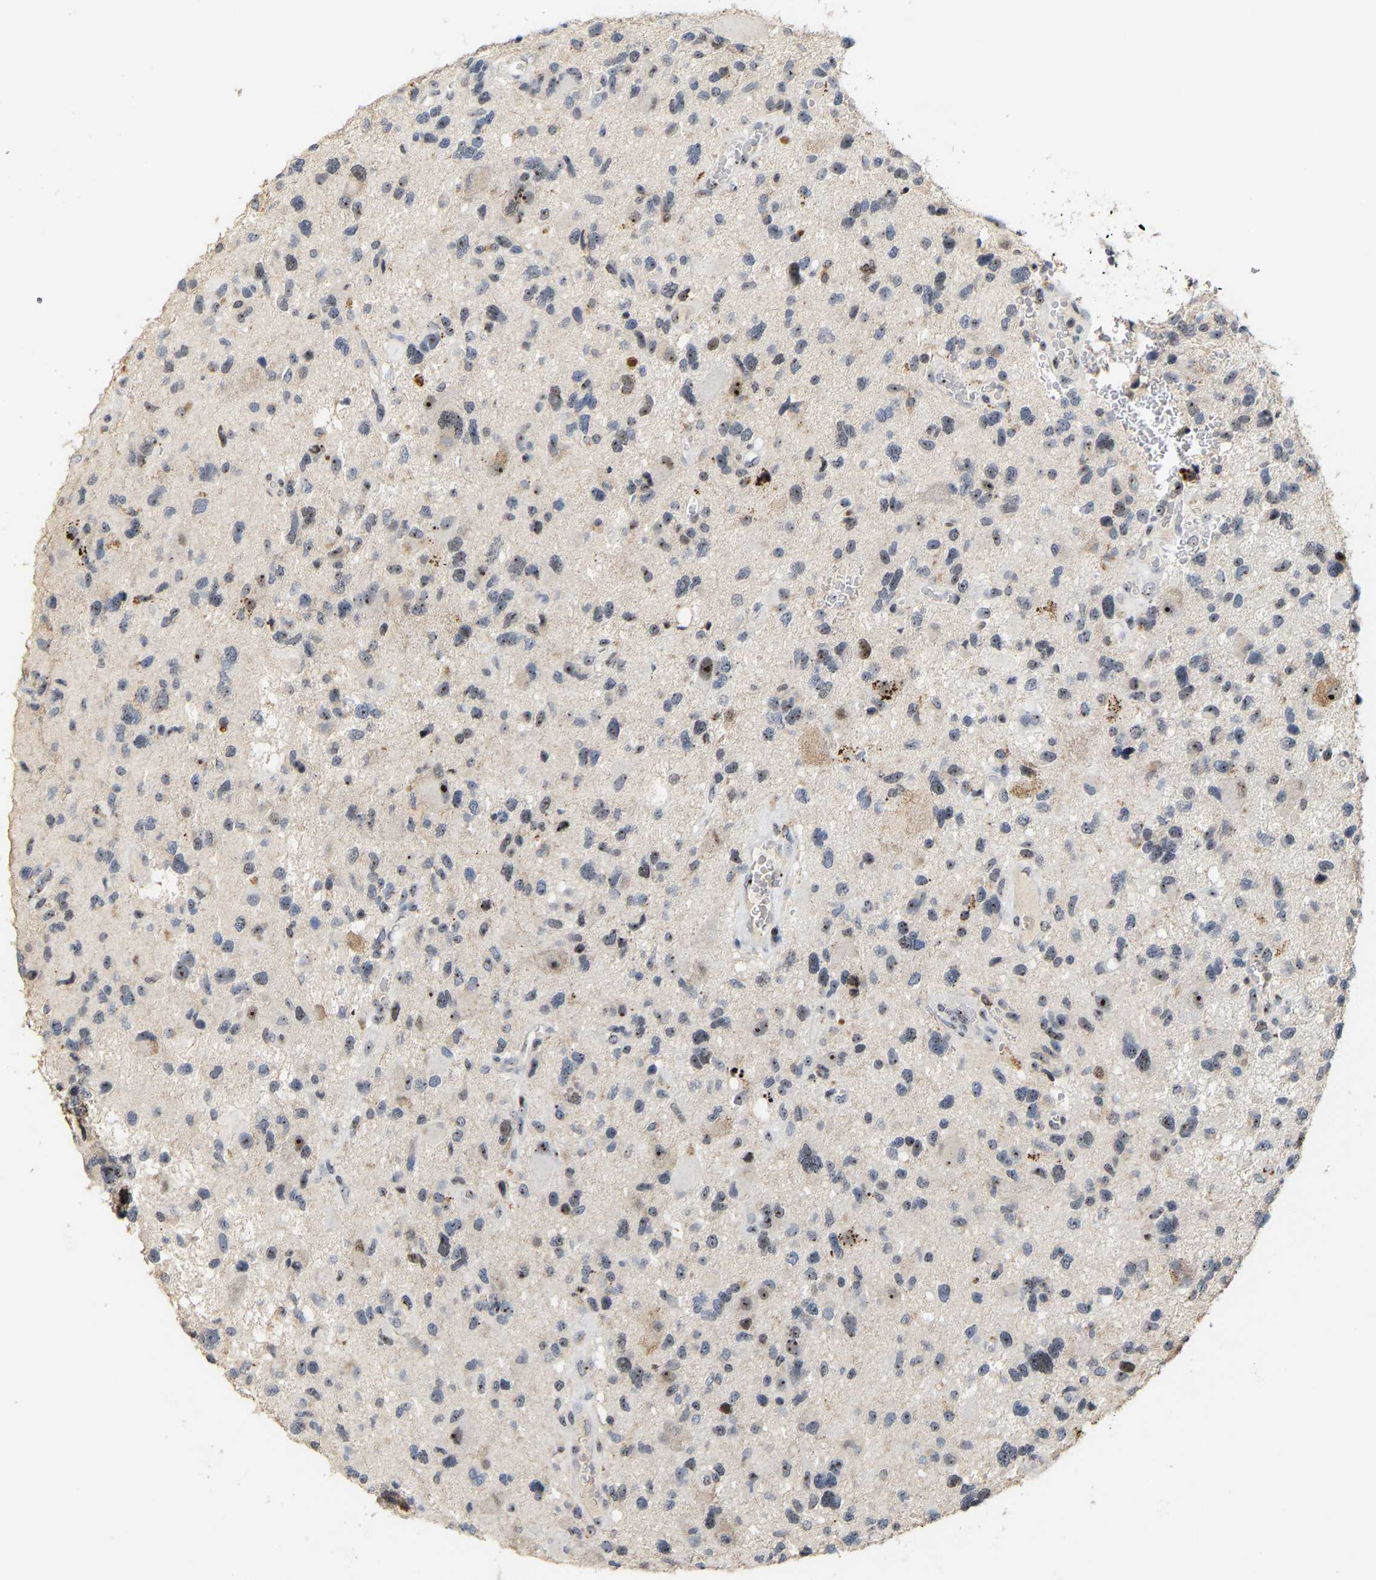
{"staining": {"intensity": "moderate", "quantity": "<25%", "location": "nuclear"}, "tissue": "glioma", "cell_type": "Tumor cells", "image_type": "cancer", "snomed": [{"axis": "morphology", "description": "Glioma, malignant, High grade"}, {"axis": "topography", "description": "Brain"}], "caption": "Tumor cells demonstrate low levels of moderate nuclear staining in approximately <25% of cells in glioma.", "gene": "NOP58", "patient": {"sex": "male", "age": 33}}